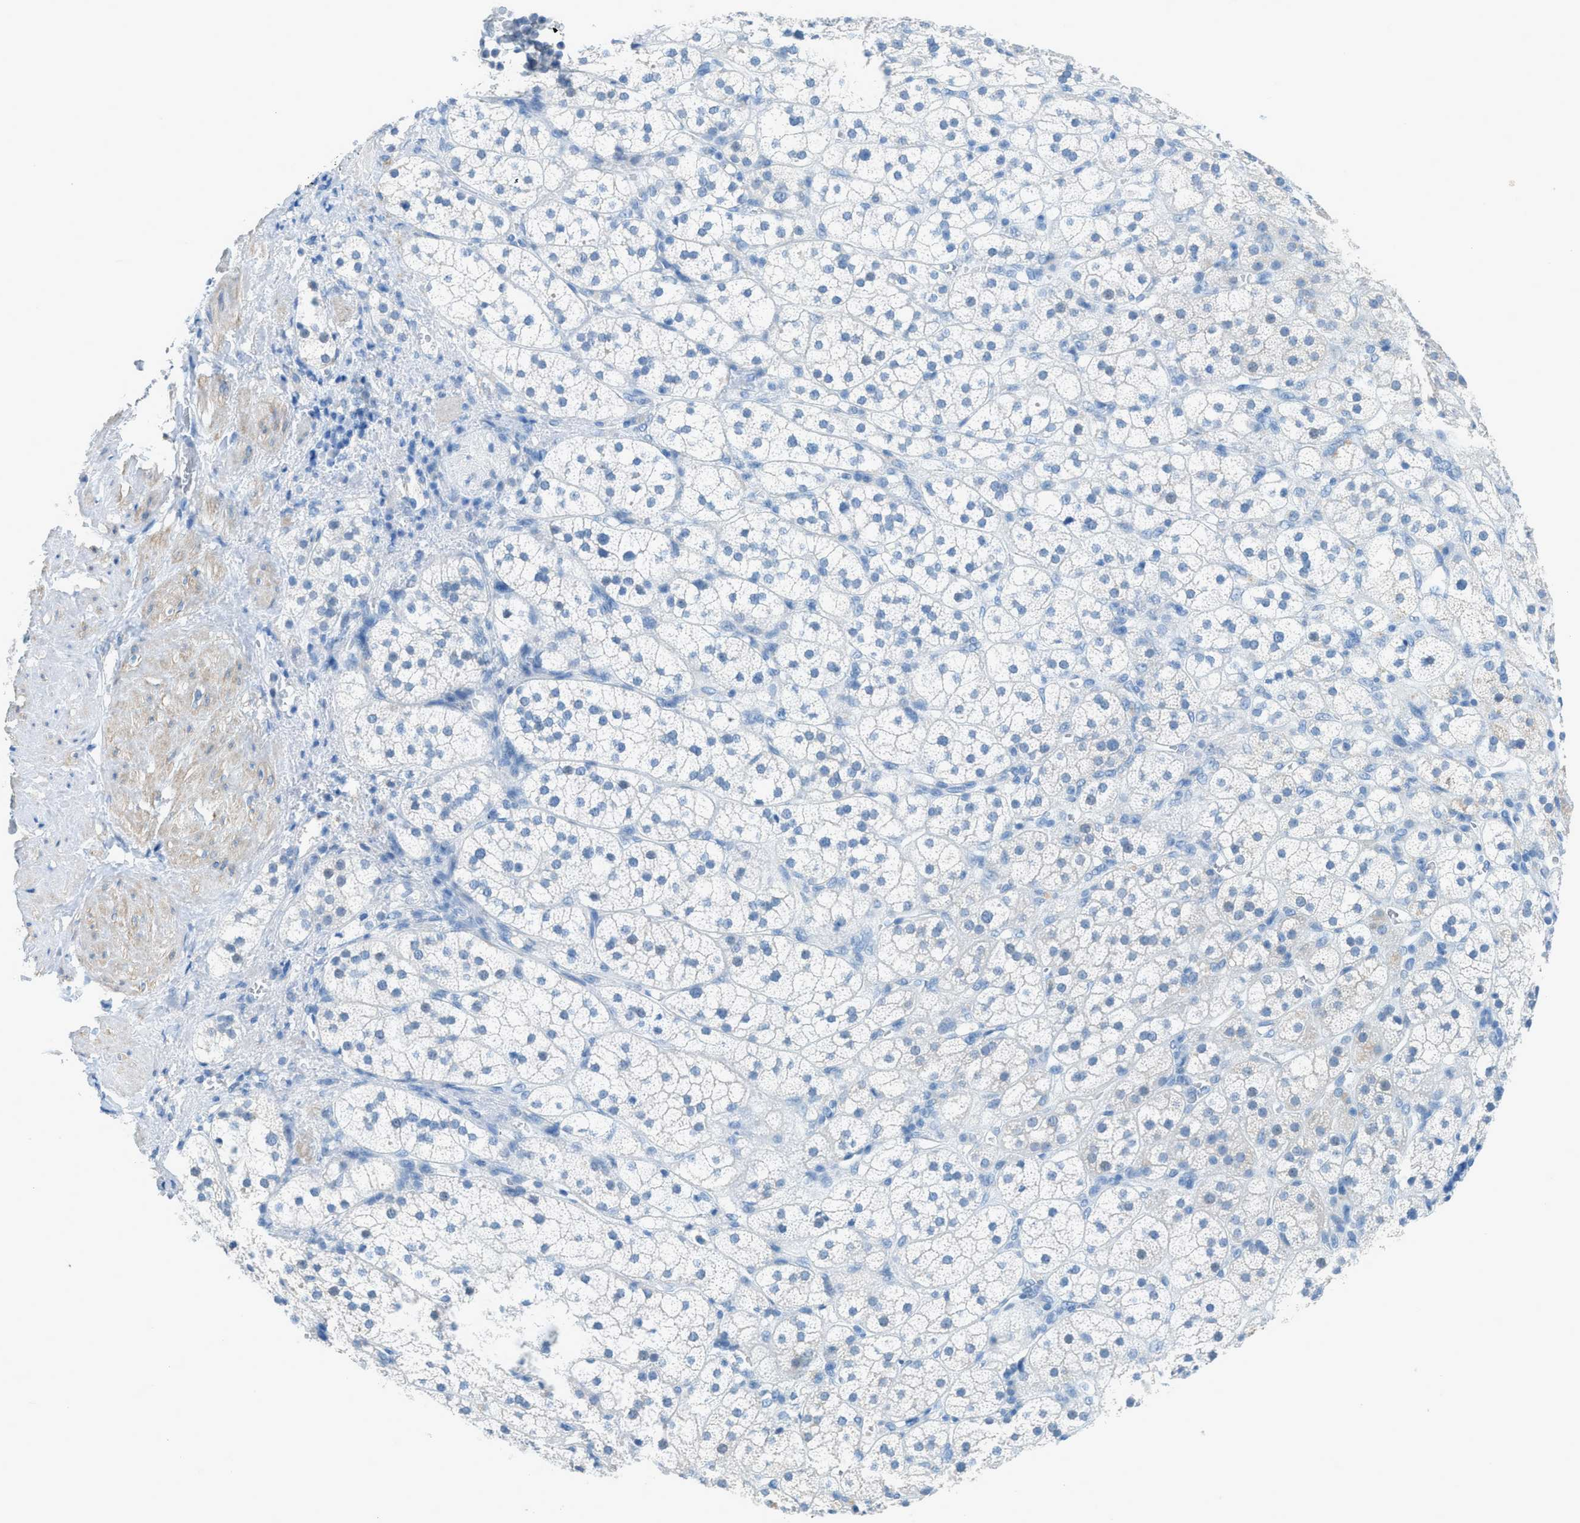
{"staining": {"intensity": "negative", "quantity": "none", "location": "none"}, "tissue": "adrenal gland", "cell_type": "Glandular cells", "image_type": "normal", "snomed": [{"axis": "morphology", "description": "Normal tissue, NOS"}, {"axis": "topography", "description": "Adrenal gland"}], "caption": "Immunohistochemistry of unremarkable human adrenal gland exhibits no staining in glandular cells. (Immunohistochemistry (ihc), brightfield microscopy, high magnification).", "gene": "ACAN", "patient": {"sex": "male", "age": 56}}